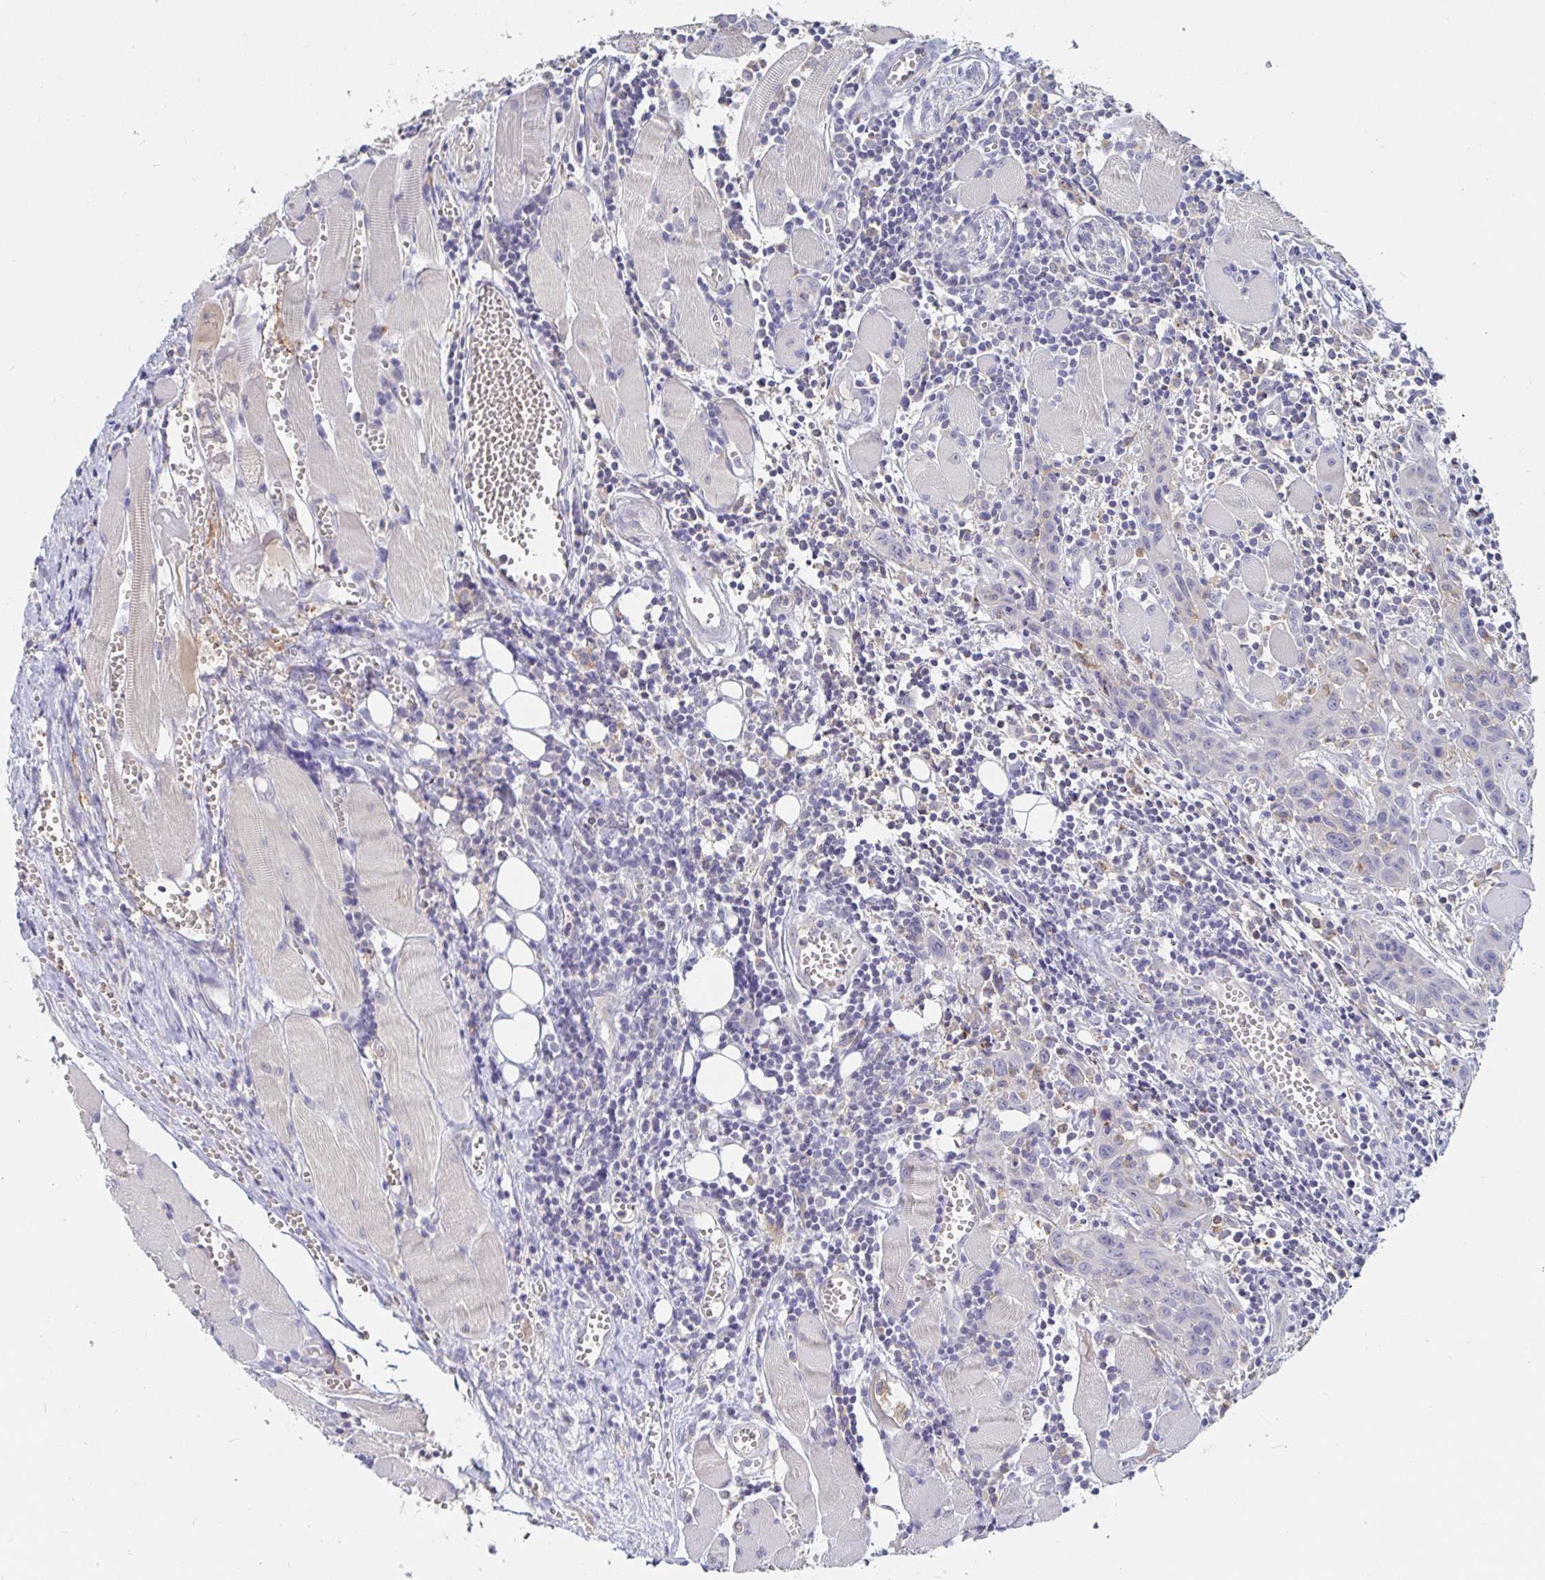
{"staining": {"intensity": "negative", "quantity": "none", "location": "none"}, "tissue": "head and neck cancer", "cell_type": "Tumor cells", "image_type": "cancer", "snomed": [{"axis": "morphology", "description": "Squamous cell carcinoma, NOS"}, {"axis": "topography", "description": "Oral tissue"}, {"axis": "topography", "description": "Head-Neck"}], "caption": "The photomicrograph demonstrates no staining of tumor cells in head and neck squamous cell carcinoma.", "gene": "SPPL3", "patient": {"sex": "male", "age": 58}}